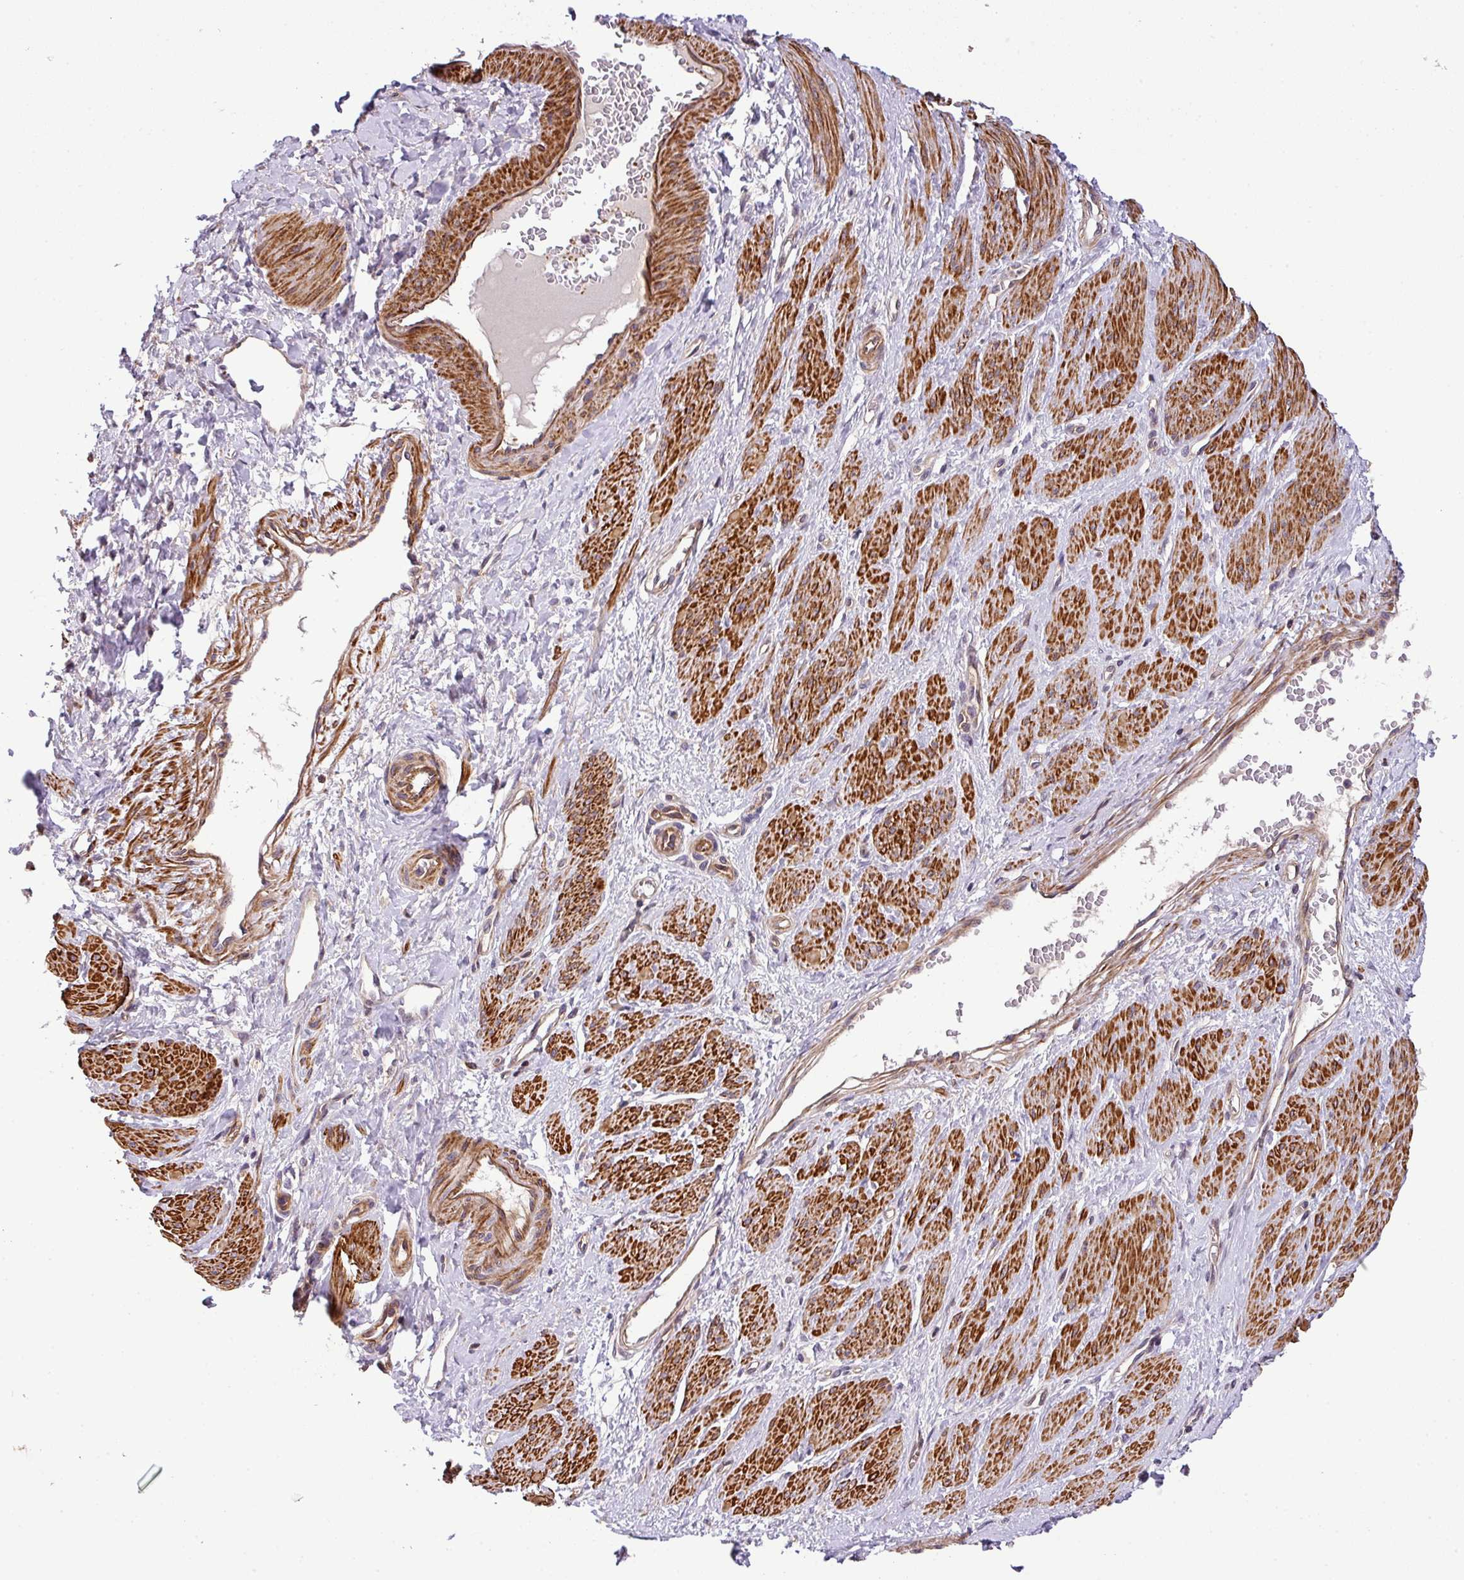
{"staining": {"intensity": "strong", "quantity": ">75%", "location": "cytoplasmic/membranous"}, "tissue": "smooth muscle", "cell_type": "Smooth muscle cells", "image_type": "normal", "snomed": [{"axis": "morphology", "description": "Normal tissue, NOS"}, {"axis": "topography", "description": "Smooth muscle"}, {"axis": "topography", "description": "Uterus"}], "caption": "Smooth muscle stained with a brown dye exhibits strong cytoplasmic/membranous positive staining in about >75% of smooth muscle cells.", "gene": "CASS4", "patient": {"sex": "female", "age": 39}}